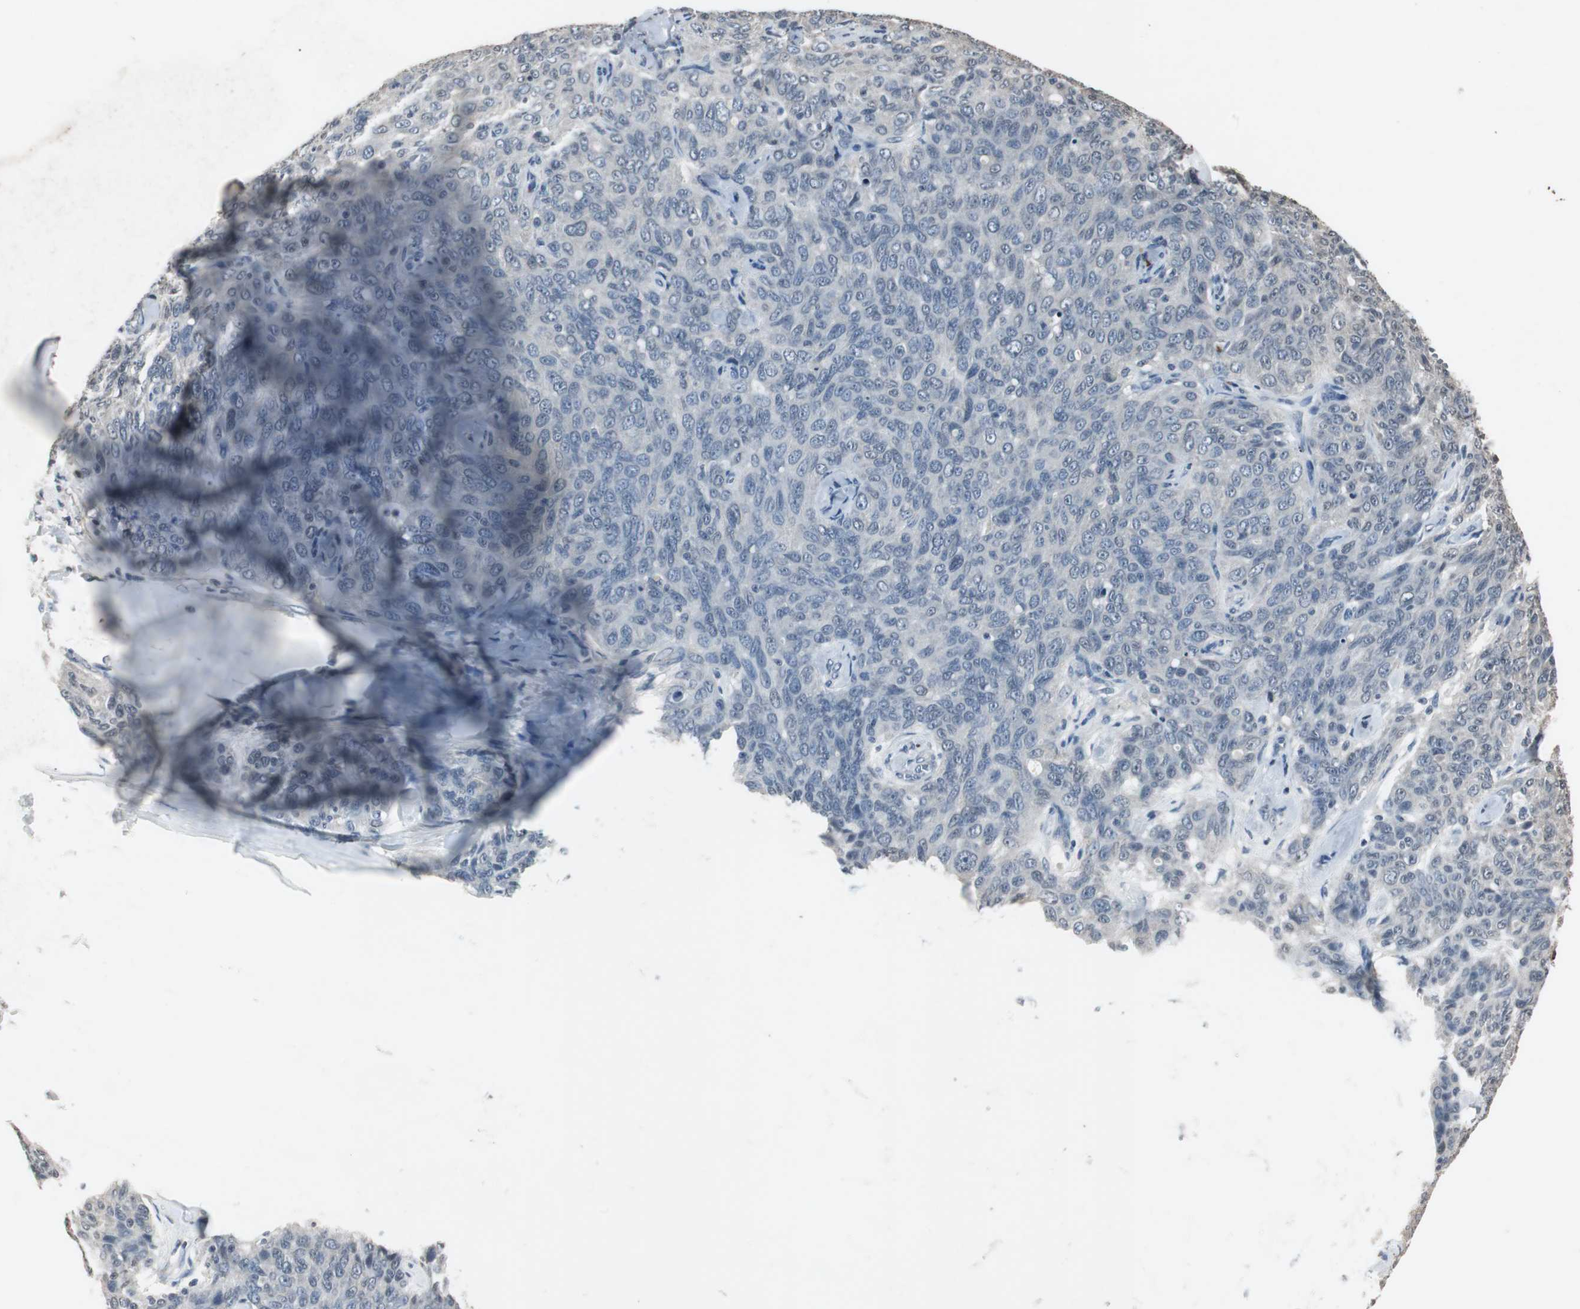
{"staining": {"intensity": "negative", "quantity": "none", "location": "none"}, "tissue": "ovarian cancer", "cell_type": "Tumor cells", "image_type": "cancer", "snomed": [{"axis": "morphology", "description": "Carcinoma, endometroid"}, {"axis": "topography", "description": "Ovary"}], "caption": "Tumor cells are negative for brown protein staining in ovarian cancer (endometroid carcinoma).", "gene": "ADNP2", "patient": {"sex": "female", "age": 60}}